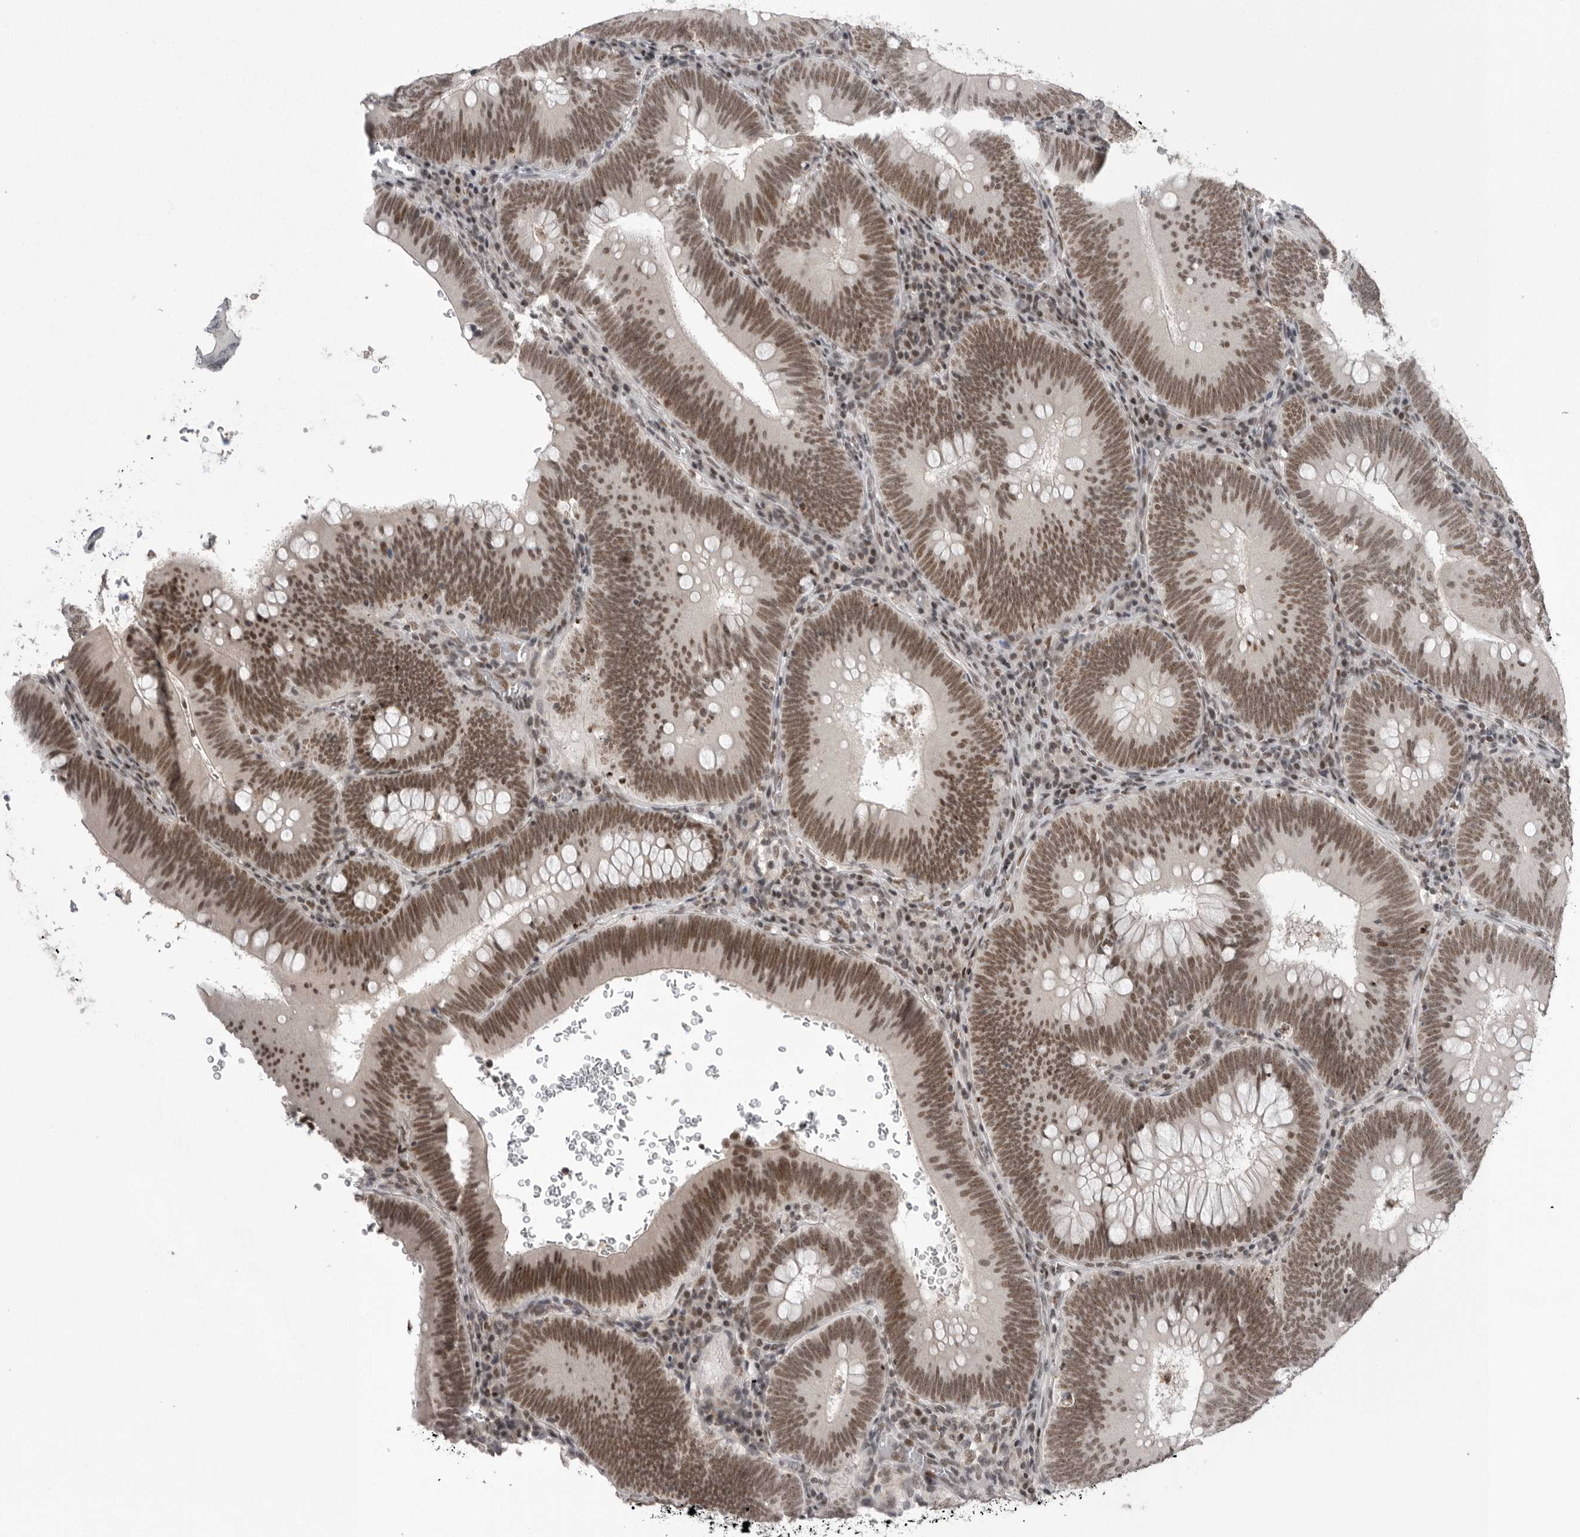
{"staining": {"intensity": "moderate", "quantity": ">75%", "location": "nuclear"}, "tissue": "colorectal cancer", "cell_type": "Tumor cells", "image_type": "cancer", "snomed": [{"axis": "morphology", "description": "Normal tissue, NOS"}, {"axis": "topography", "description": "Colon"}], "caption": "This is an image of immunohistochemistry staining of colorectal cancer, which shows moderate staining in the nuclear of tumor cells.", "gene": "POU5F1", "patient": {"sex": "female", "age": 82}}